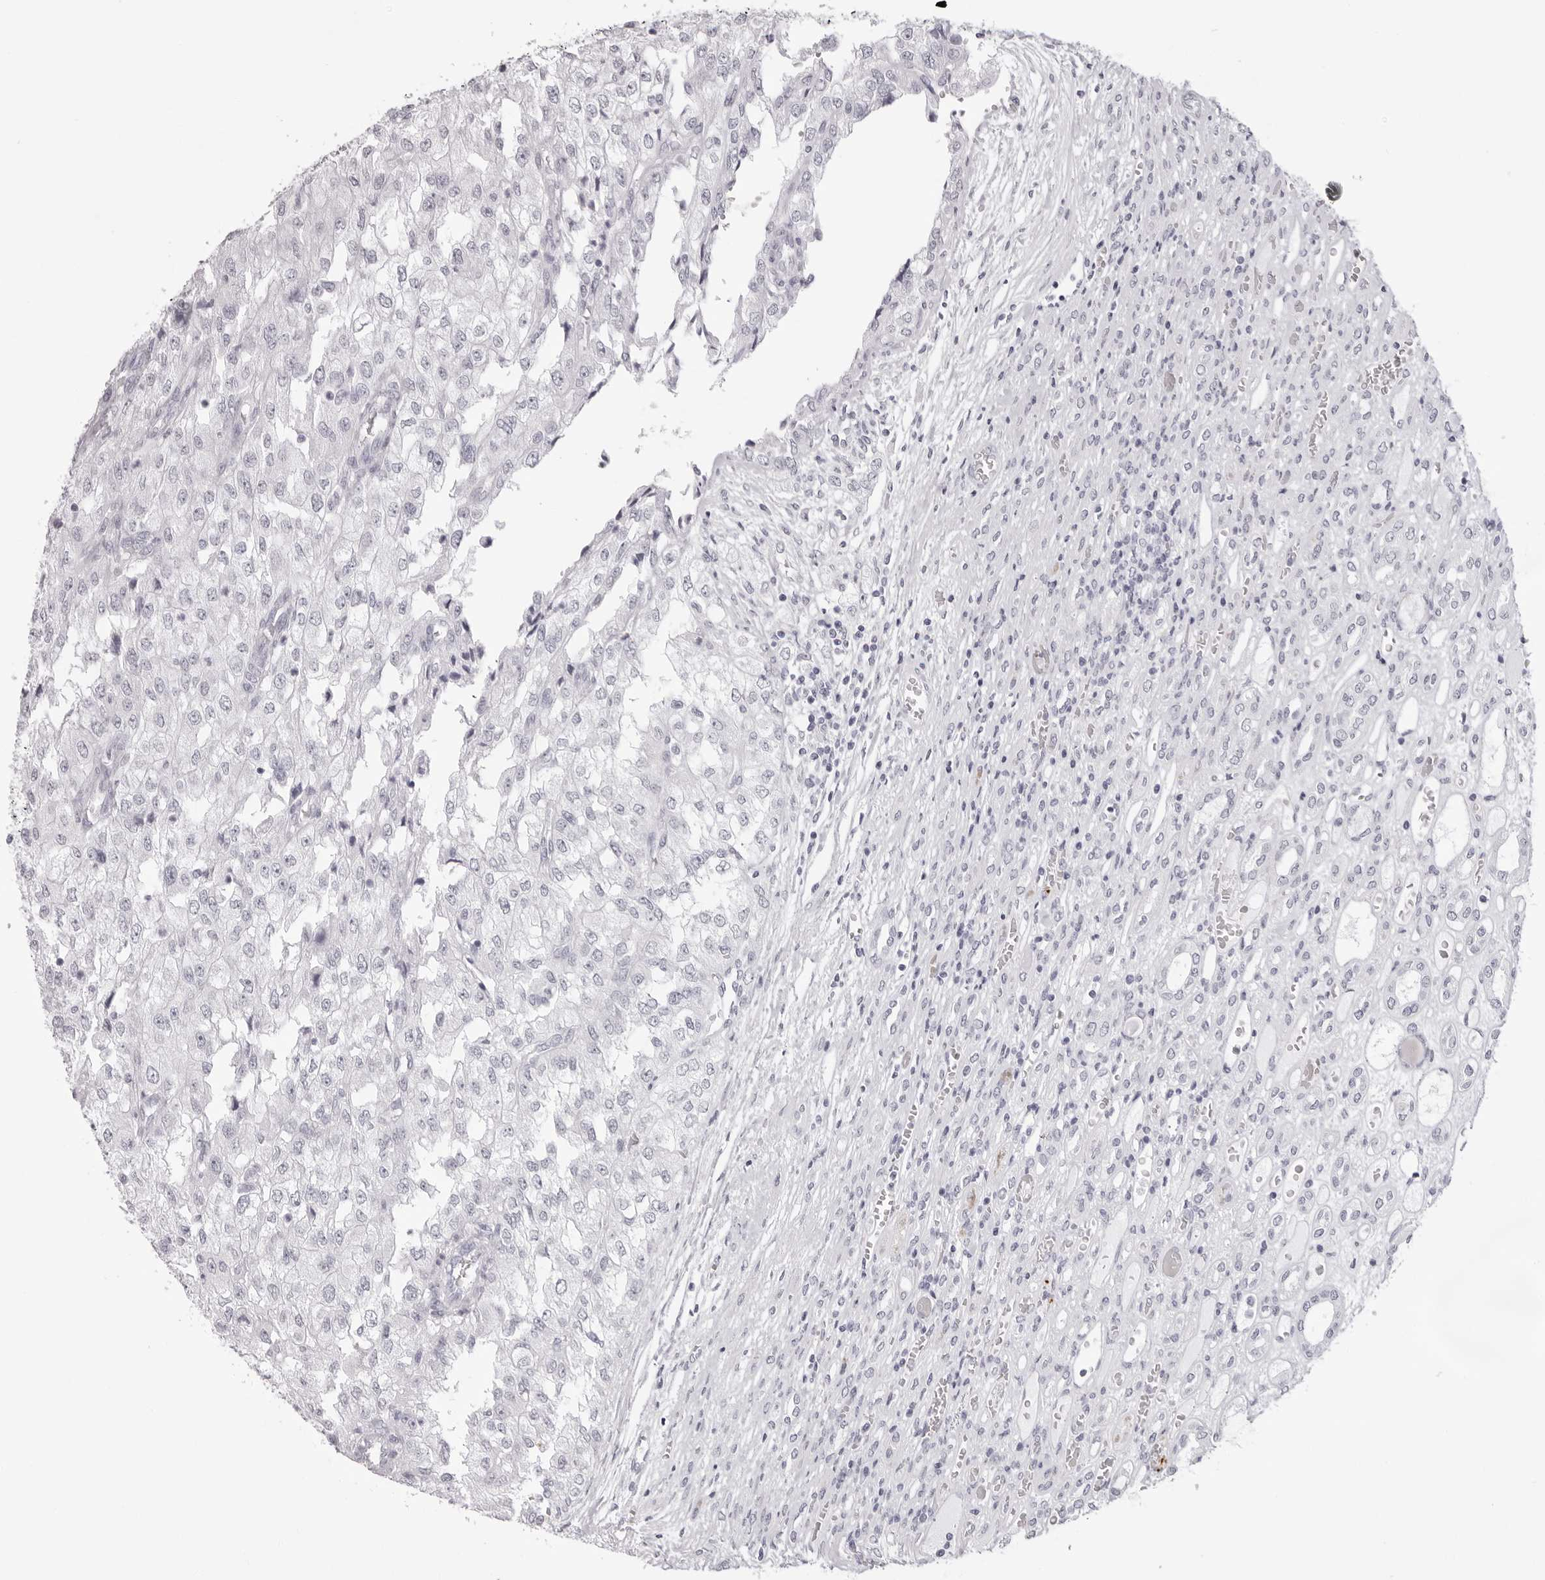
{"staining": {"intensity": "negative", "quantity": "none", "location": "none"}, "tissue": "renal cancer", "cell_type": "Tumor cells", "image_type": "cancer", "snomed": [{"axis": "morphology", "description": "Adenocarcinoma, NOS"}, {"axis": "topography", "description": "Kidney"}], "caption": "DAB (3,3'-diaminobenzidine) immunohistochemical staining of human renal cancer (adenocarcinoma) reveals no significant positivity in tumor cells. (Brightfield microscopy of DAB immunohistochemistry at high magnification).", "gene": "SPTA1", "patient": {"sex": "female", "age": 54}}